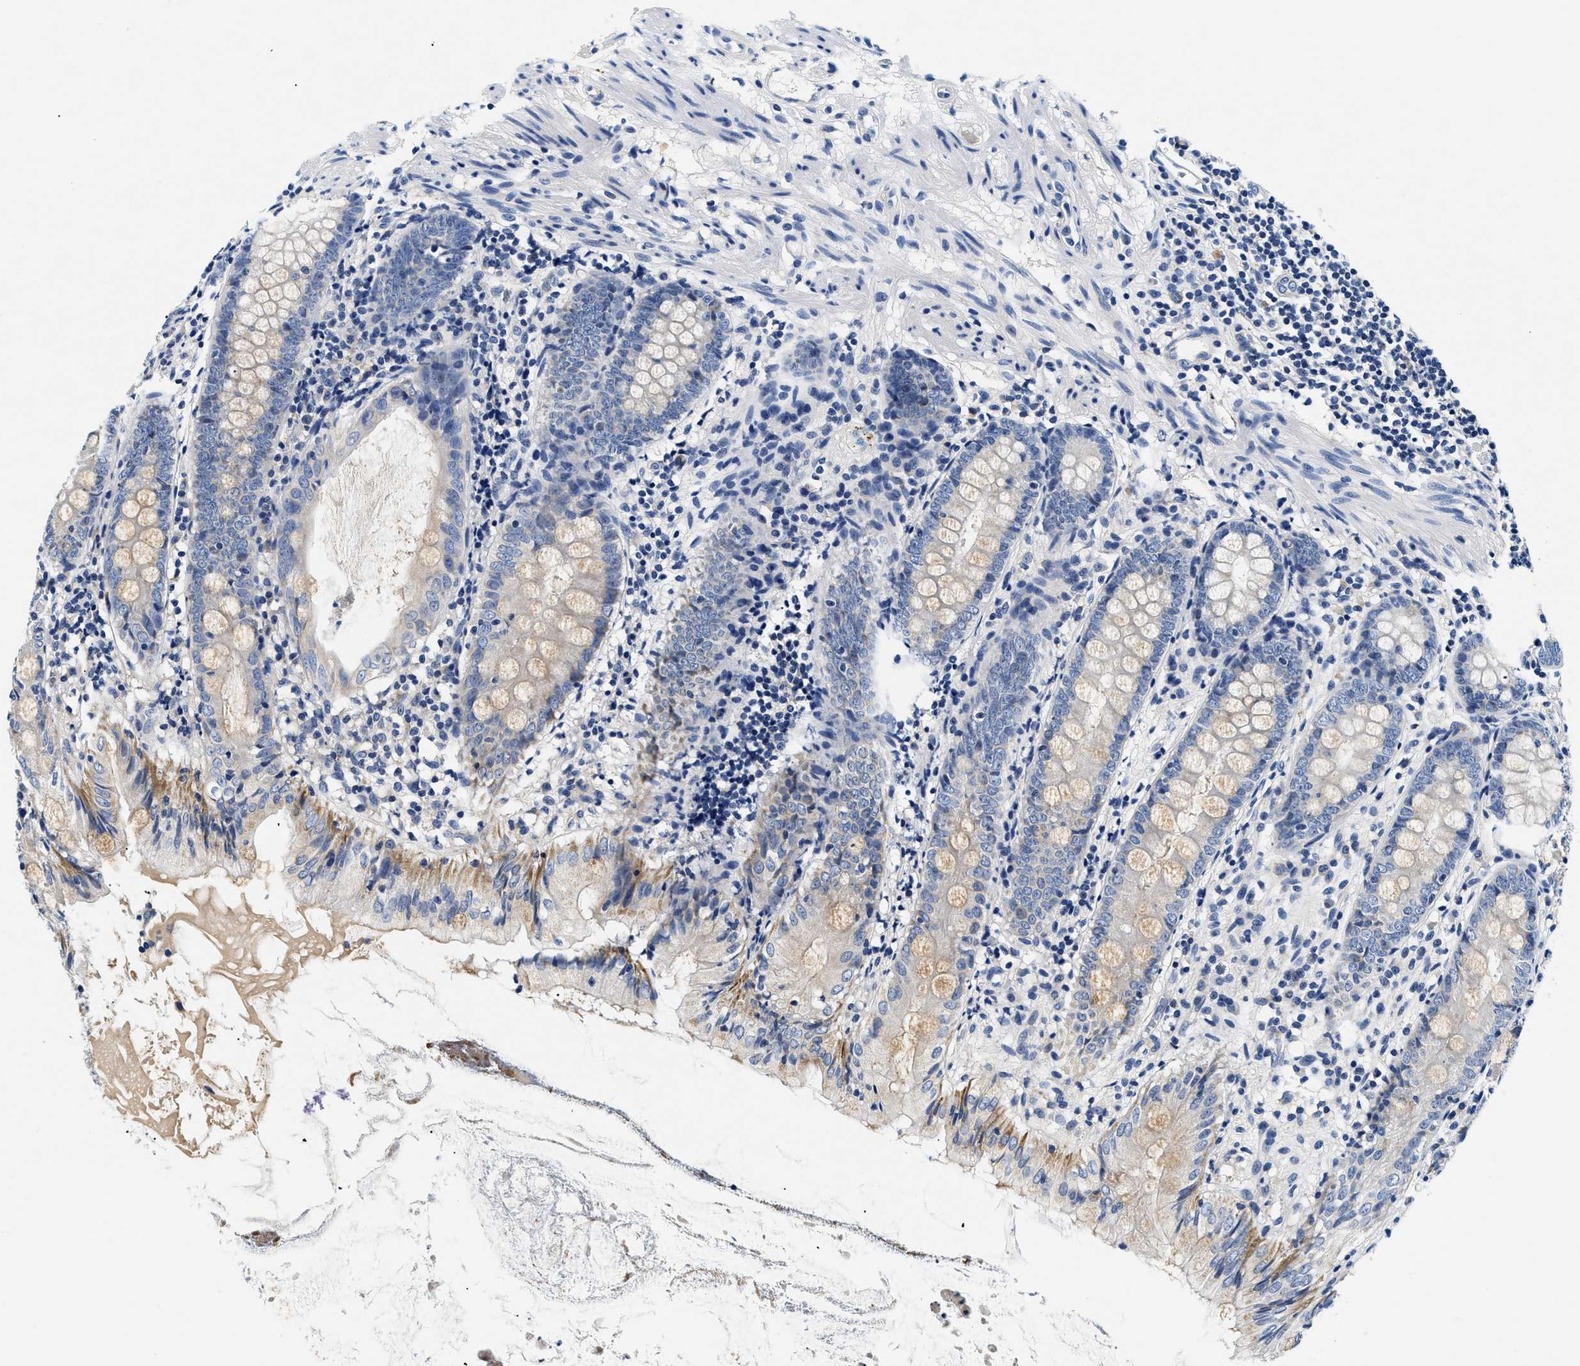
{"staining": {"intensity": "moderate", "quantity": "25%-75%", "location": "cytoplasmic/membranous"}, "tissue": "appendix", "cell_type": "Glandular cells", "image_type": "normal", "snomed": [{"axis": "morphology", "description": "Normal tissue, NOS"}, {"axis": "topography", "description": "Appendix"}], "caption": "A photomicrograph showing moderate cytoplasmic/membranous staining in about 25%-75% of glandular cells in benign appendix, as visualized by brown immunohistochemical staining.", "gene": "MEA1", "patient": {"sex": "female", "age": 77}}